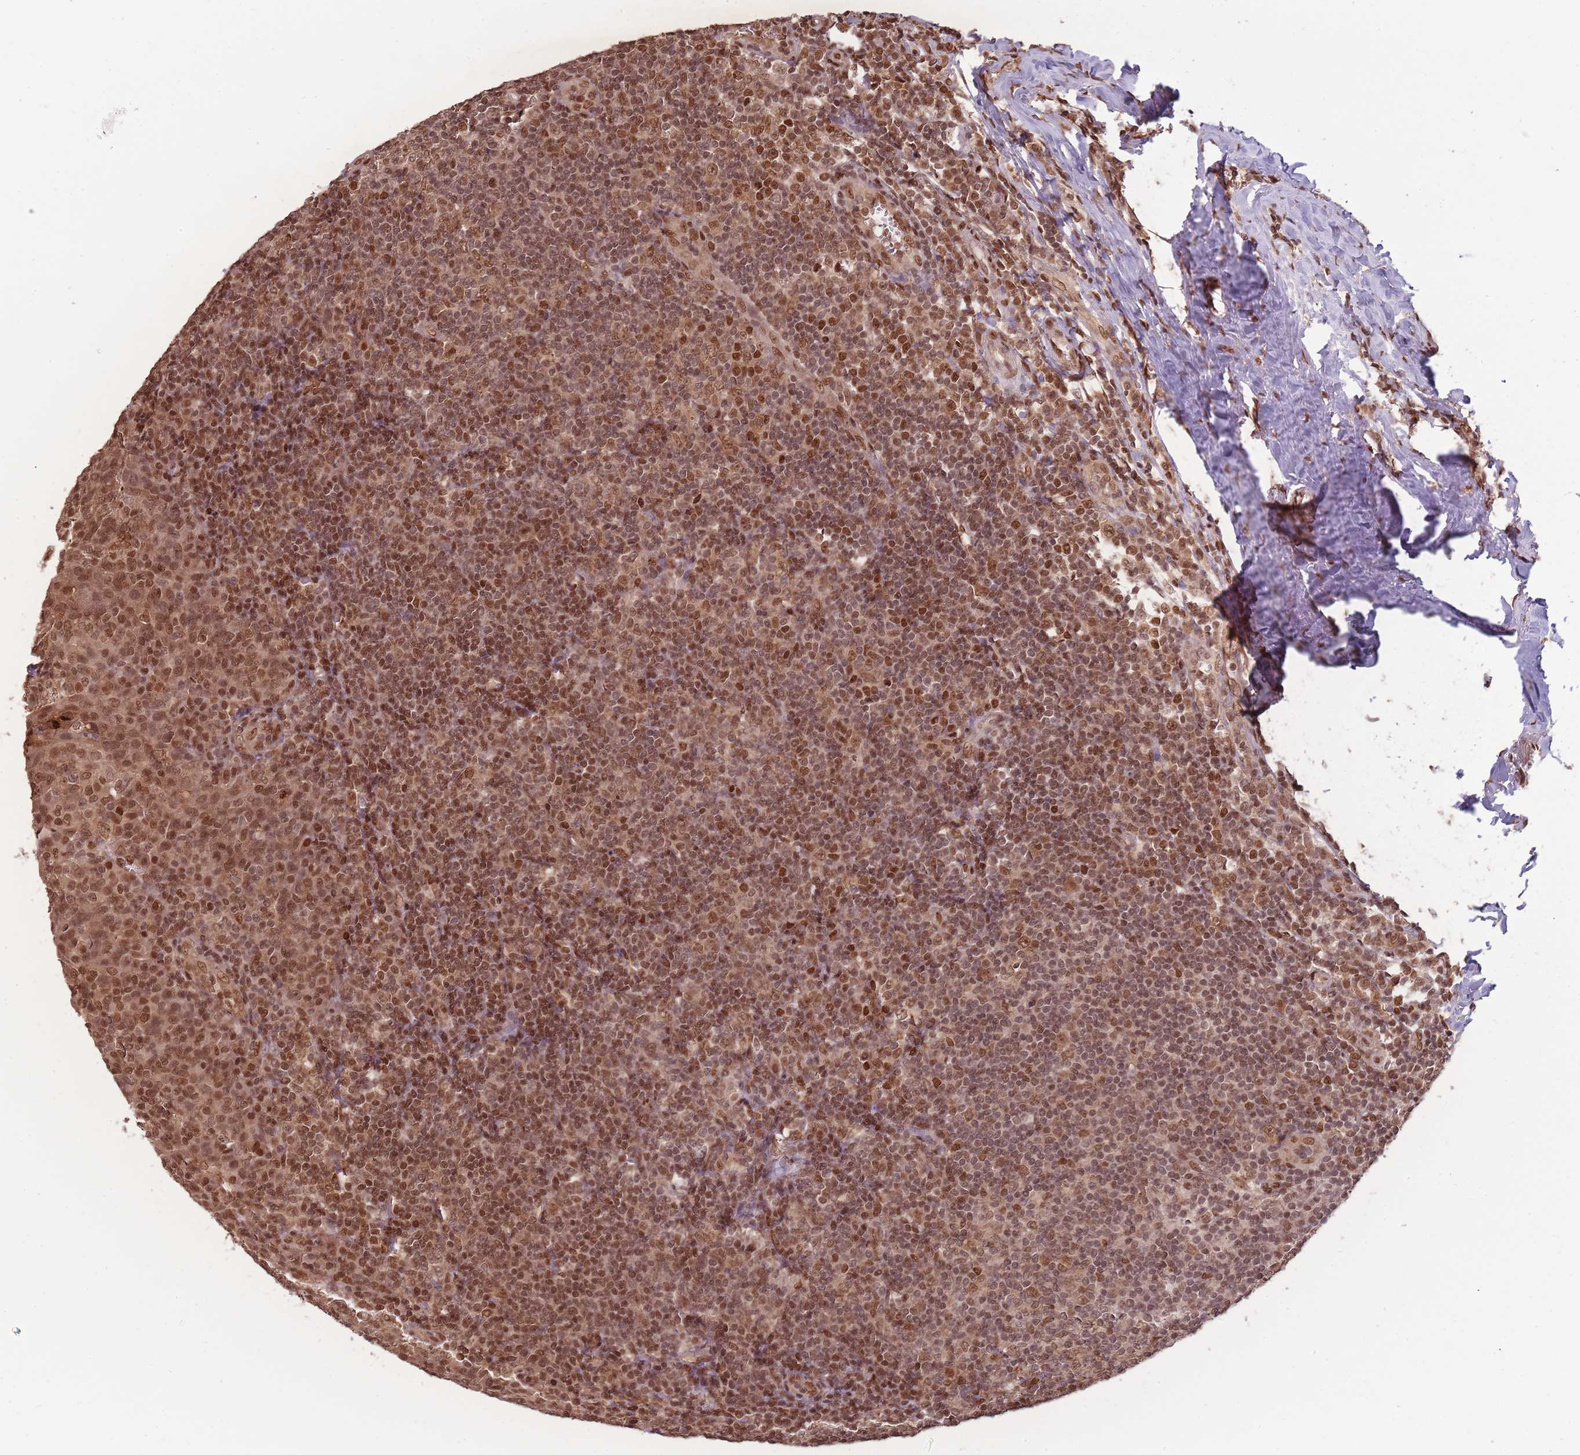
{"staining": {"intensity": "strong", "quantity": ">75%", "location": "nuclear"}, "tissue": "tonsil", "cell_type": "Germinal center cells", "image_type": "normal", "snomed": [{"axis": "morphology", "description": "Normal tissue, NOS"}, {"axis": "topography", "description": "Tonsil"}], "caption": "An image of human tonsil stained for a protein demonstrates strong nuclear brown staining in germinal center cells.", "gene": "RPS27A", "patient": {"sex": "male", "age": 27}}